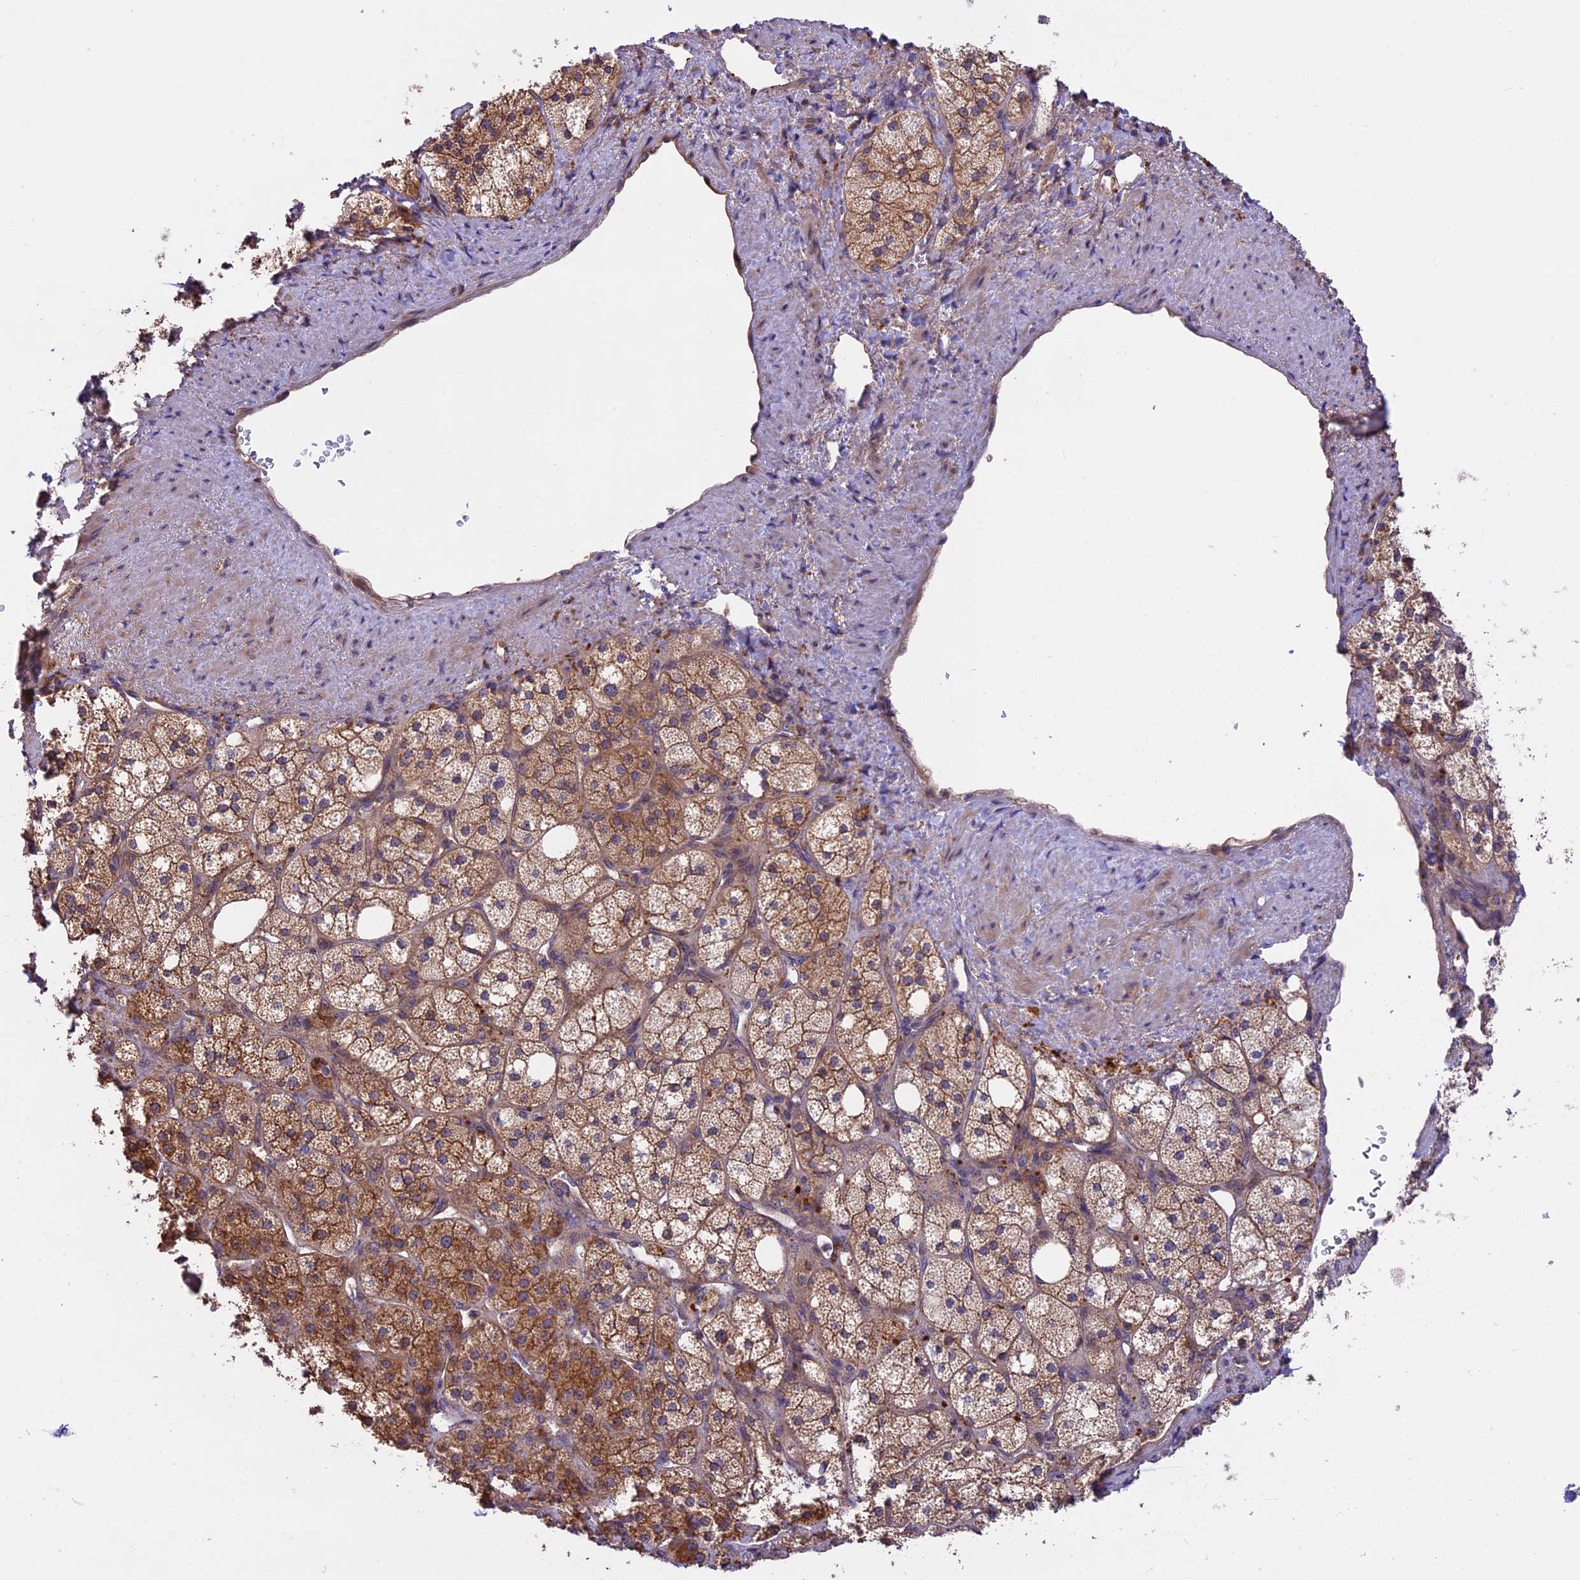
{"staining": {"intensity": "moderate", "quantity": ">75%", "location": "cytoplasmic/membranous"}, "tissue": "adrenal gland", "cell_type": "Glandular cells", "image_type": "normal", "snomed": [{"axis": "morphology", "description": "Normal tissue, NOS"}, {"axis": "topography", "description": "Adrenal gland"}], "caption": "High-power microscopy captured an immunohistochemistry photomicrograph of normal adrenal gland, revealing moderate cytoplasmic/membranous positivity in about >75% of glandular cells.", "gene": "SETD6", "patient": {"sex": "male", "age": 61}}